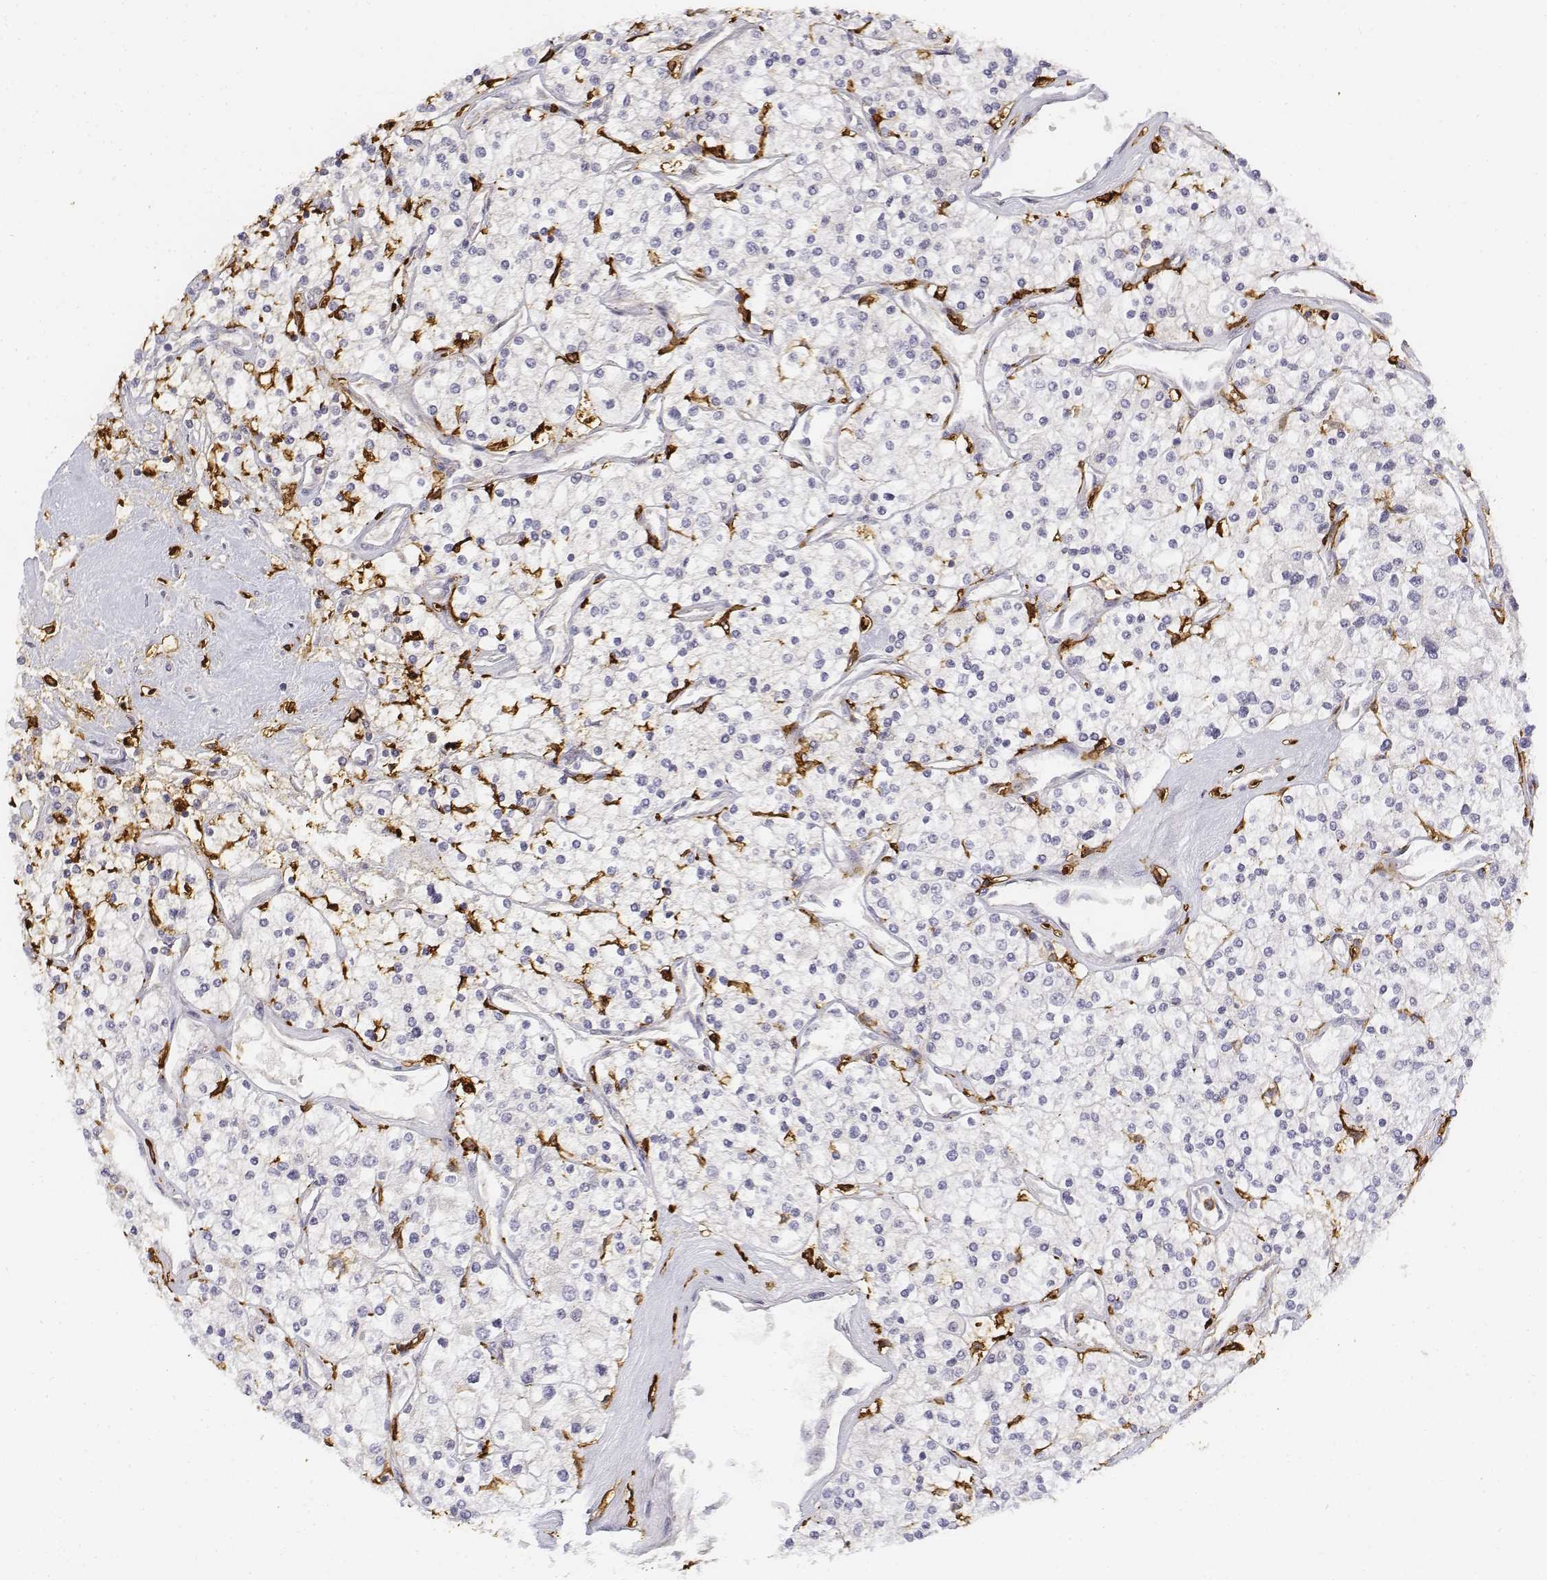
{"staining": {"intensity": "negative", "quantity": "none", "location": "none"}, "tissue": "renal cancer", "cell_type": "Tumor cells", "image_type": "cancer", "snomed": [{"axis": "morphology", "description": "Adenocarcinoma, NOS"}, {"axis": "topography", "description": "Kidney"}], "caption": "An immunohistochemistry image of renal adenocarcinoma is shown. There is no staining in tumor cells of renal adenocarcinoma.", "gene": "CD14", "patient": {"sex": "male", "age": 80}}